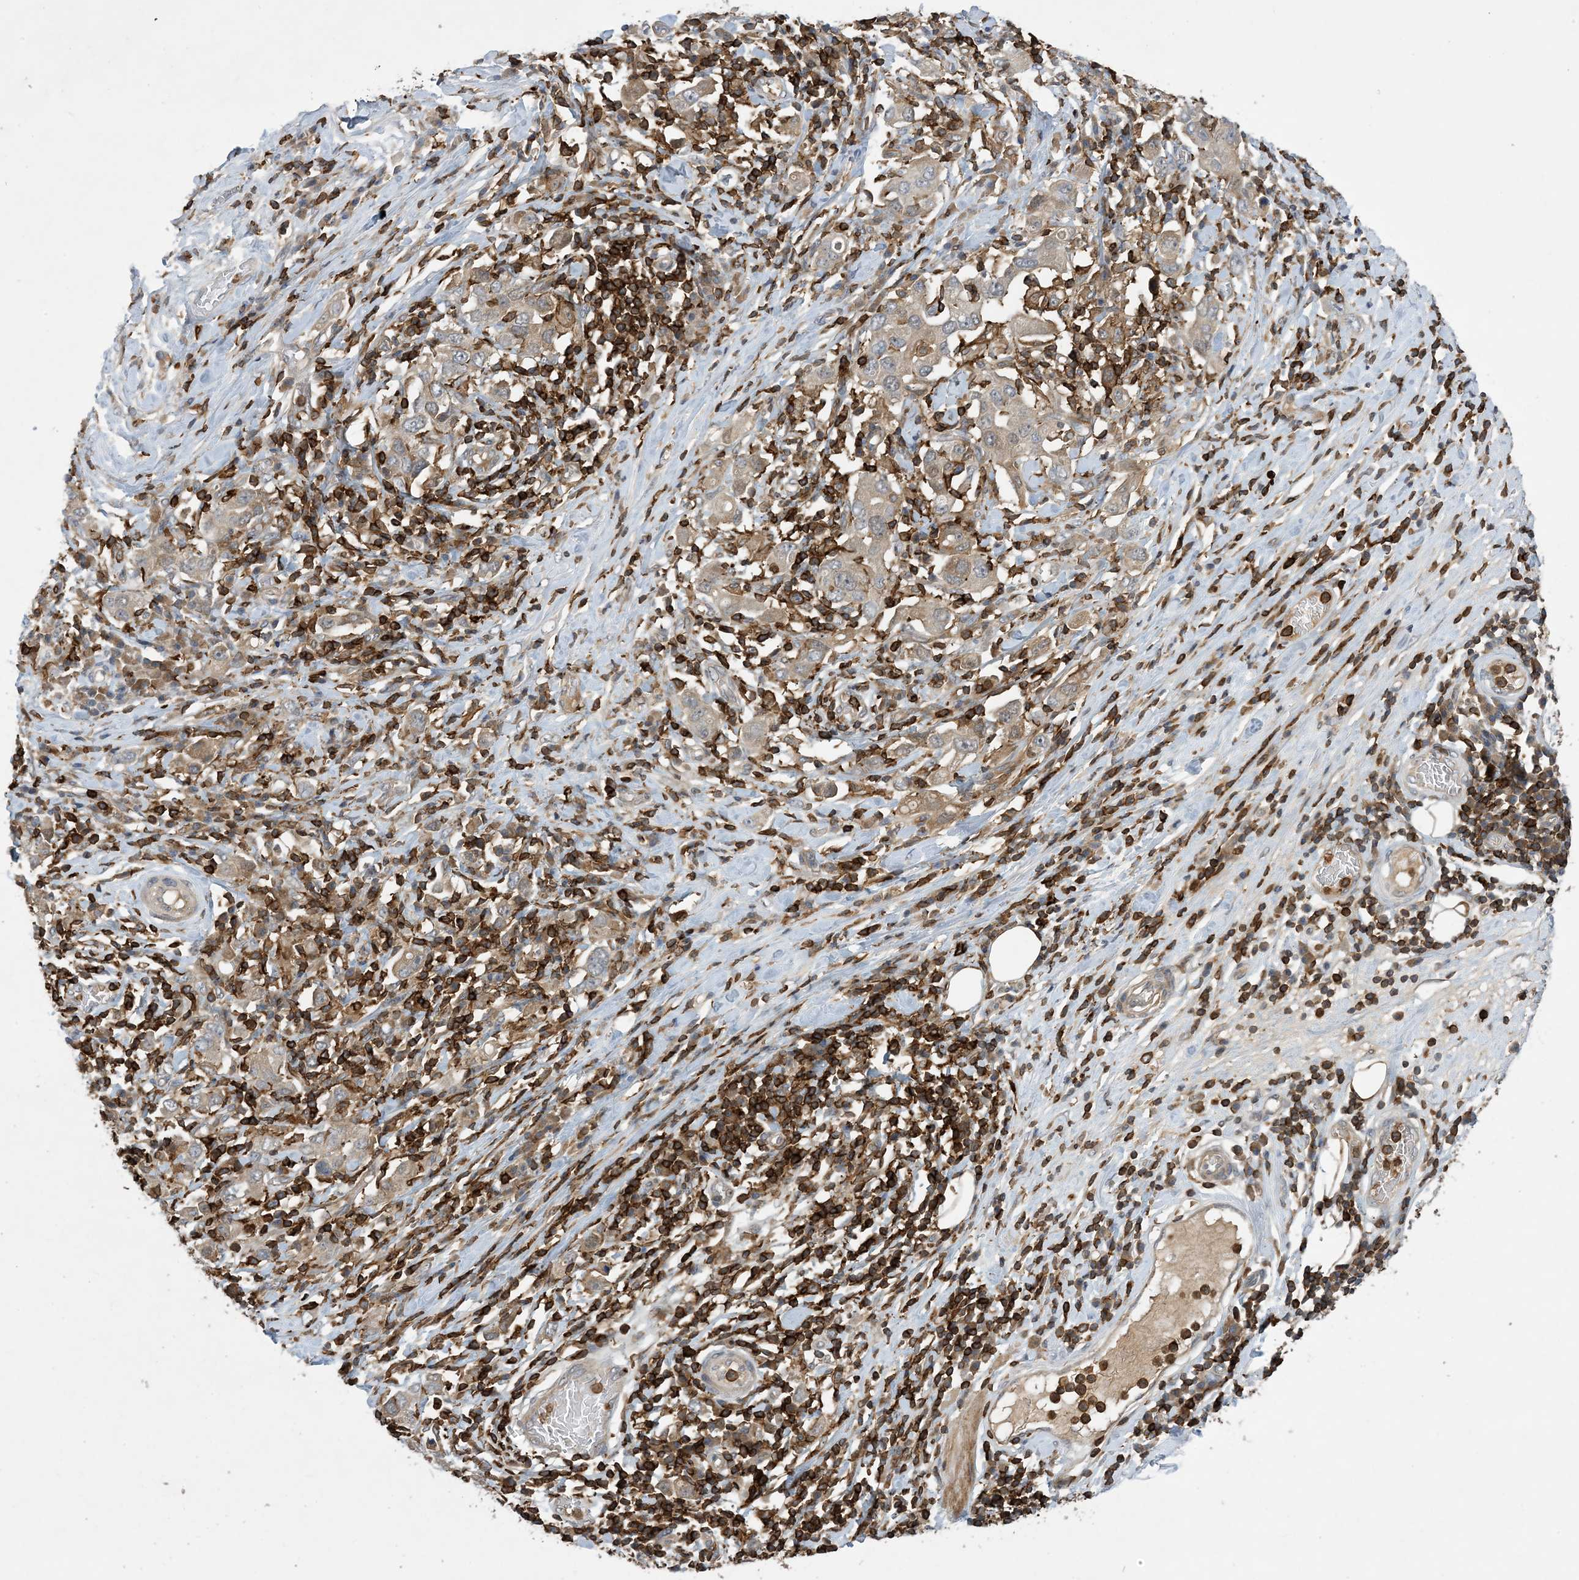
{"staining": {"intensity": "weak", "quantity": "25%-75%", "location": "cytoplasmic/membranous"}, "tissue": "stomach cancer", "cell_type": "Tumor cells", "image_type": "cancer", "snomed": [{"axis": "morphology", "description": "Adenocarcinoma, NOS"}, {"axis": "topography", "description": "Stomach, upper"}], "caption": "Protein staining of stomach cancer (adenocarcinoma) tissue reveals weak cytoplasmic/membranous expression in about 25%-75% of tumor cells.", "gene": "AK9", "patient": {"sex": "male", "age": 62}}